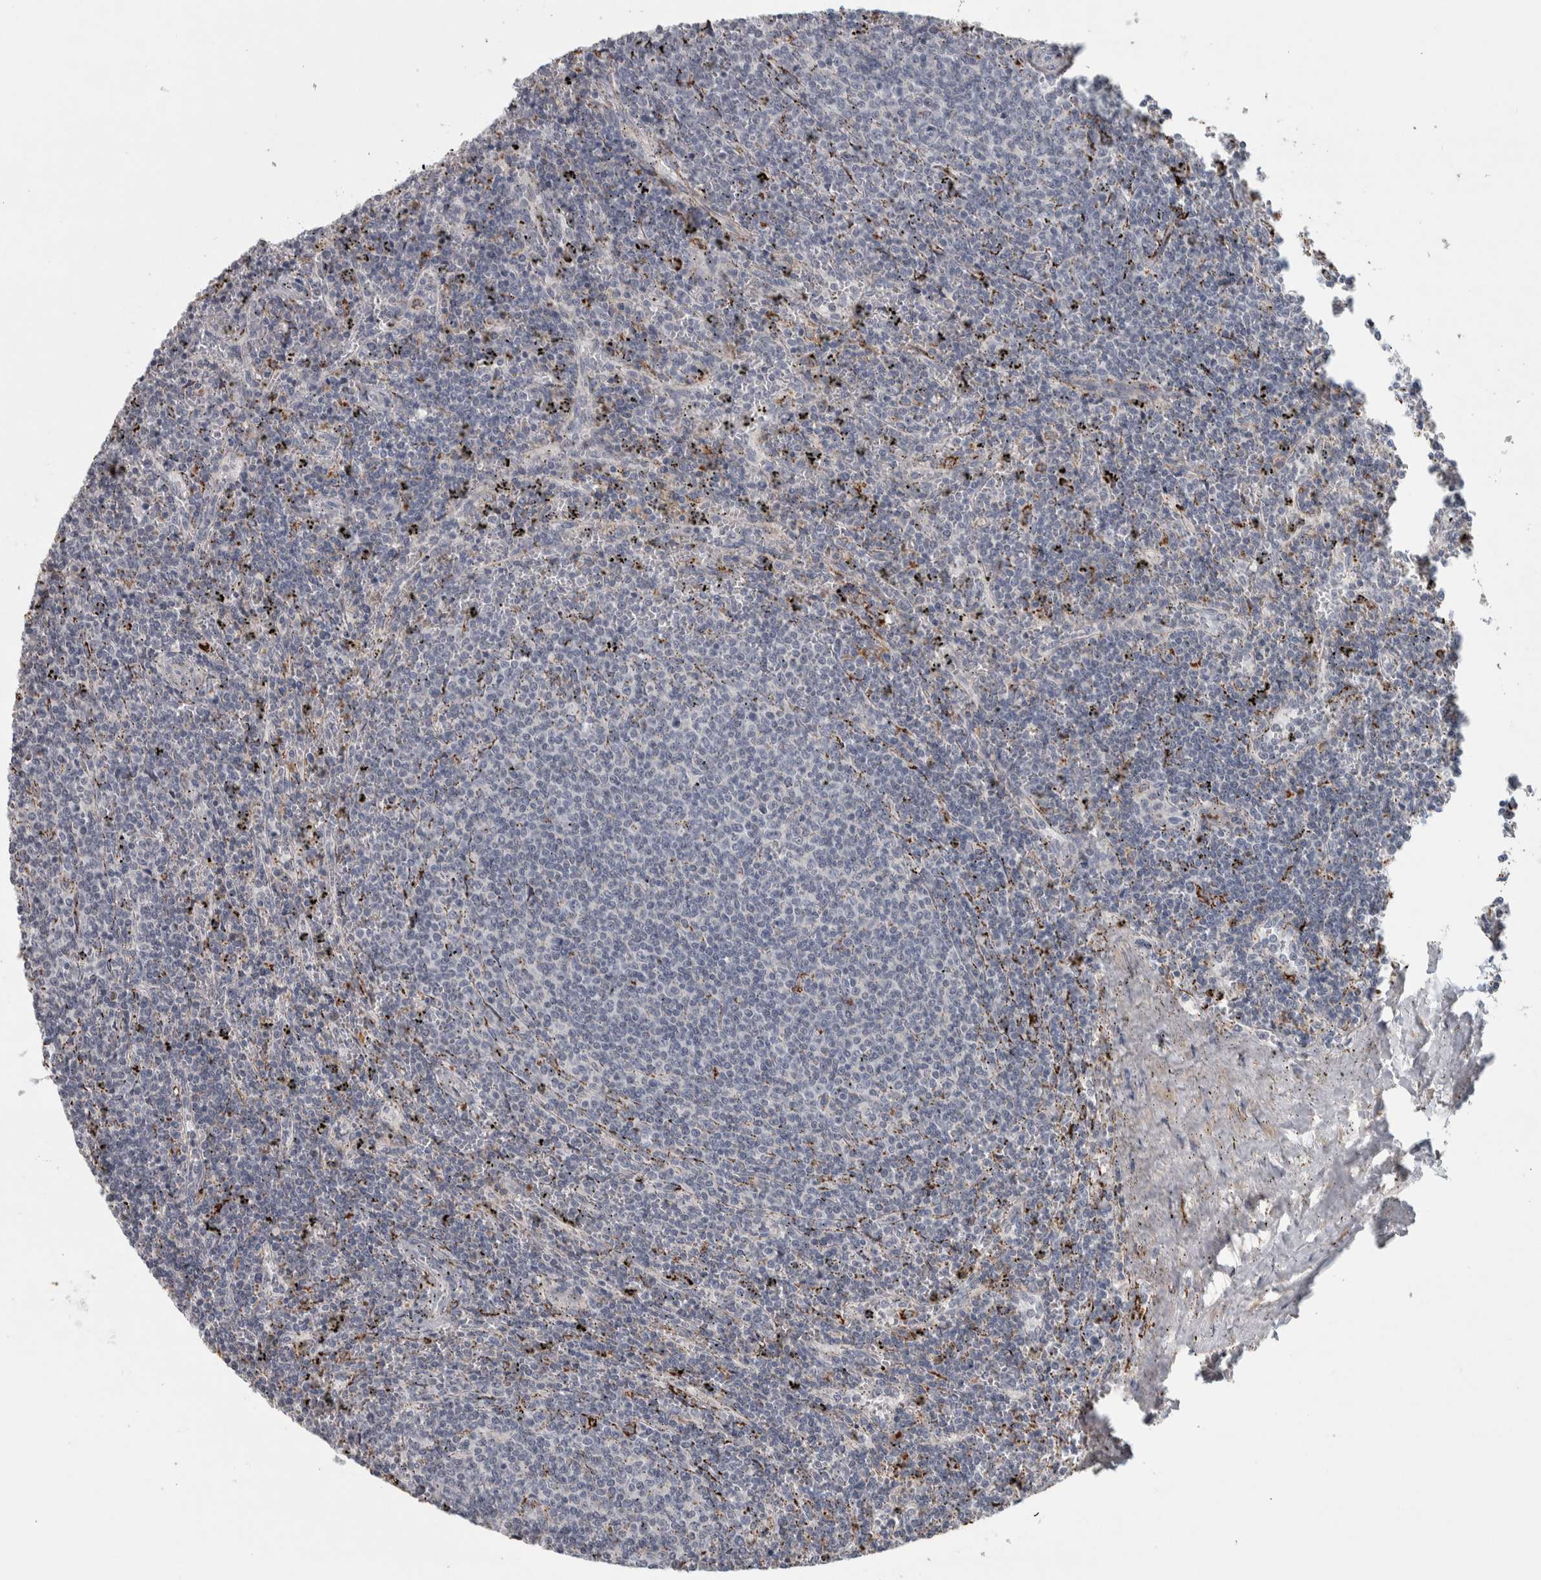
{"staining": {"intensity": "negative", "quantity": "none", "location": "none"}, "tissue": "lymphoma", "cell_type": "Tumor cells", "image_type": "cancer", "snomed": [{"axis": "morphology", "description": "Malignant lymphoma, non-Hodgkin's type, Low grade"}, {"axis": "topography", "description": "Spleen"}], "caption": "Tumor cells are negative for brown protein staining in lymphoma. (Immunohistochemistry (ihc), brightfield microscopy, high magnification).", "gene": "FAM78A", "patient": {"sex": "female", "age": 50}}